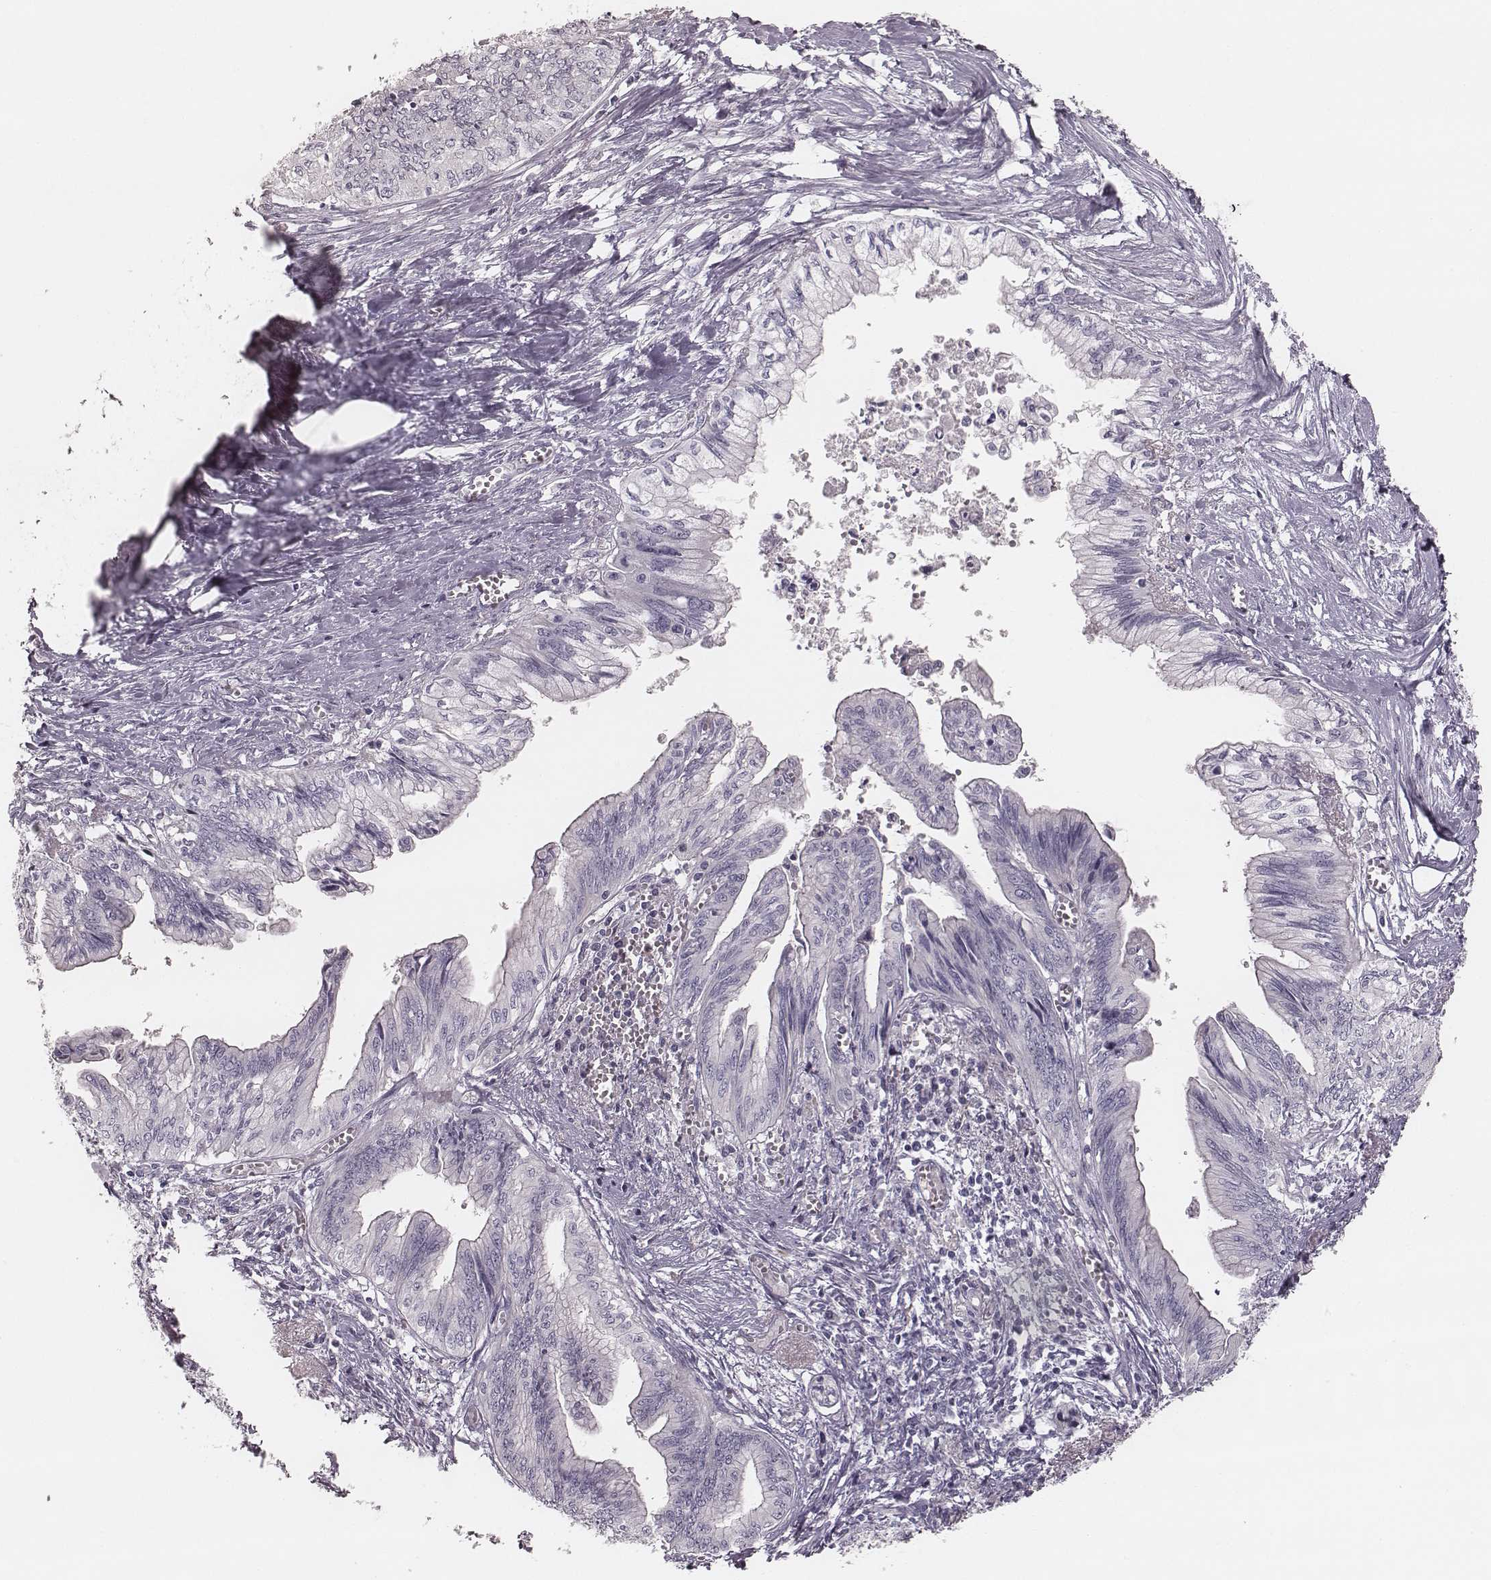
{"staining": {"intensity": "negative", "quantity": "none", "location": "none"}, "tissue": "pancreatic cancer", "cell_type": "Tumor cells", "image_type": "cancer", "snomed": [{"axis": "morphology", "description": "Adenocarcinoma, NOS"}, {"axis": "topography", "description": "Pancreas"}], "caption": "High power microscopy micrograph of an IHC image of pancreatic cancer, revealing no significant positivity in tumor cells.", "gene": "ZP4", "patient": {"sex": "female", "age": 61}}